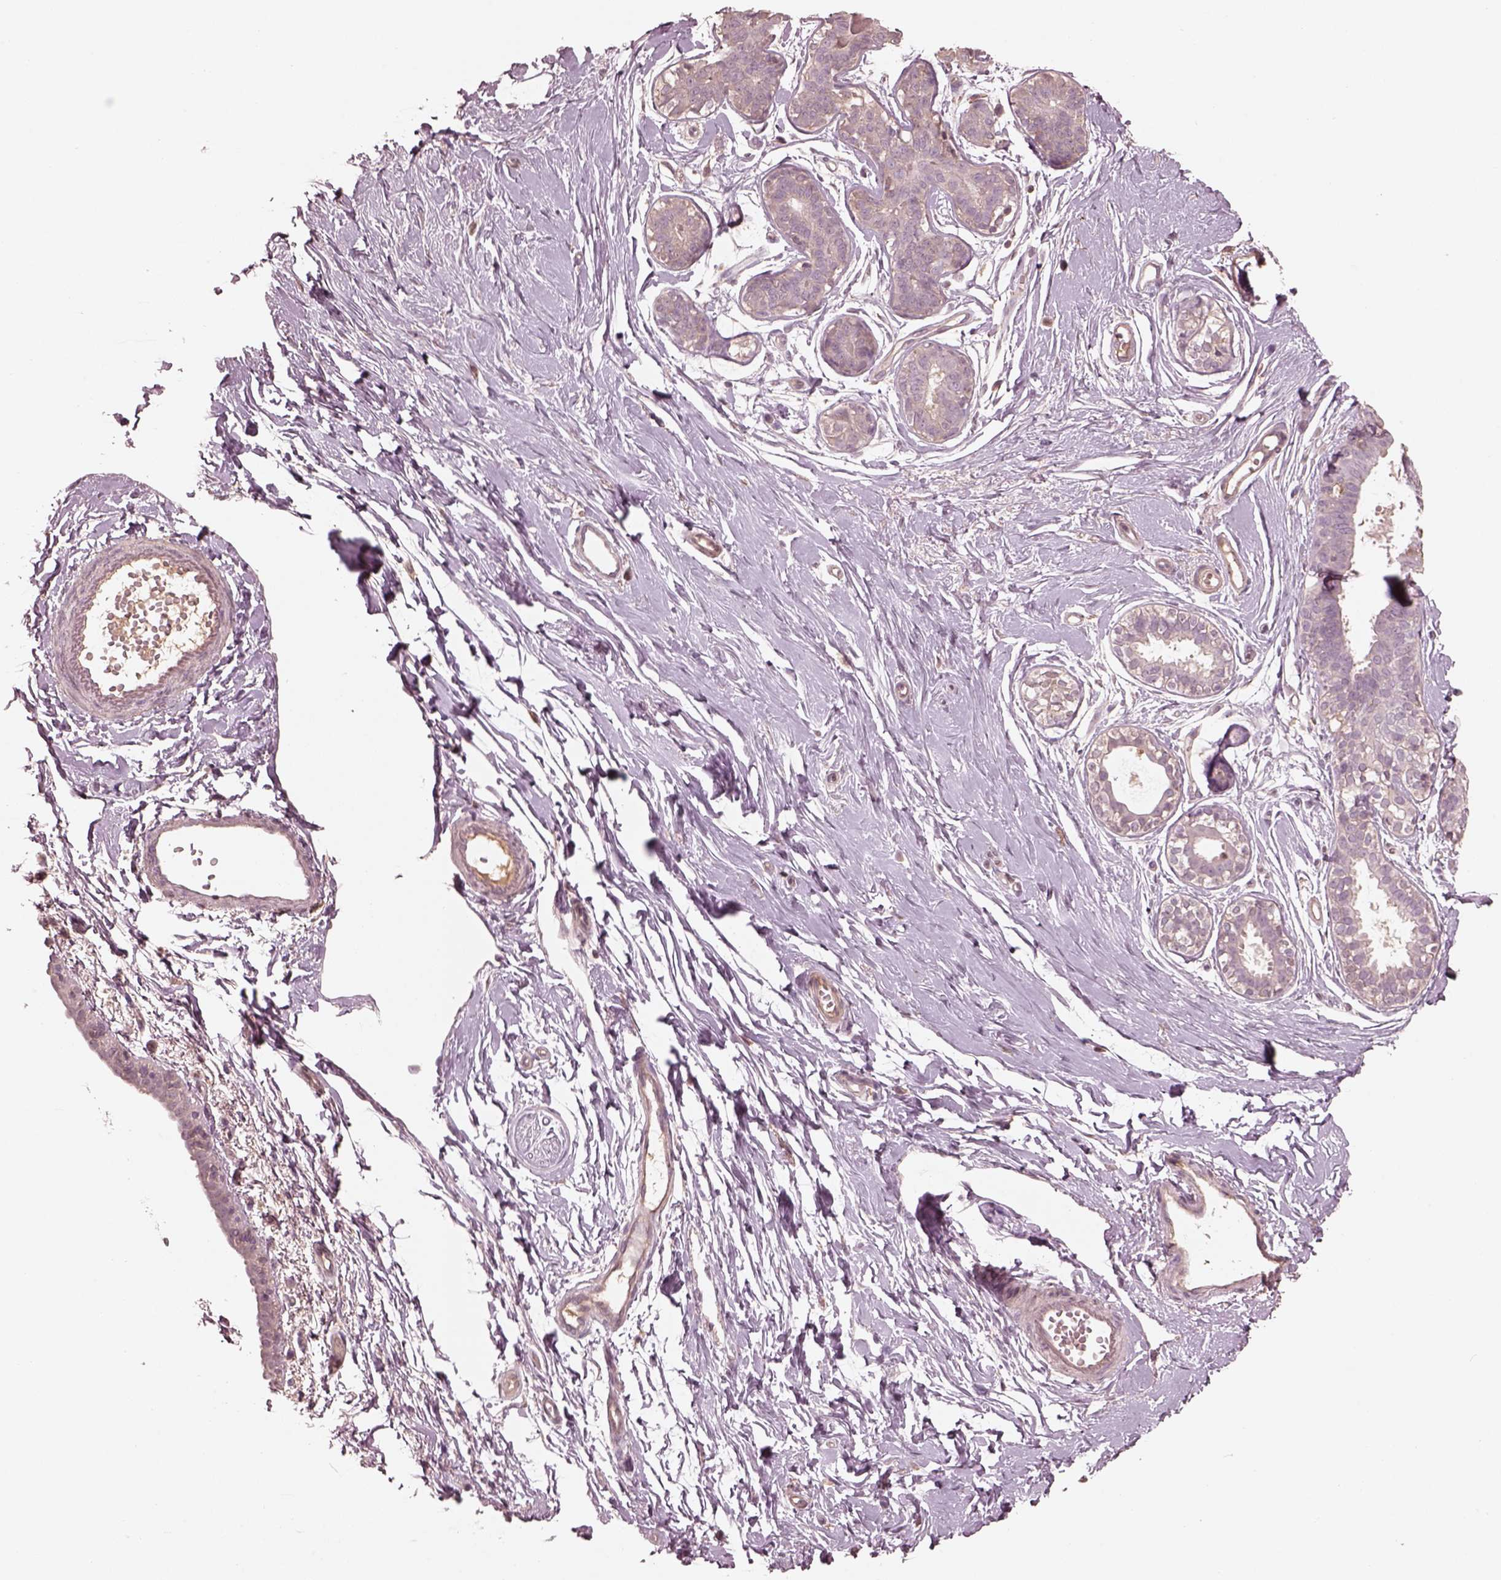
{"staining": {"intensity": "negative", "quantity": "none", "location": "none"}, "tissue": "breast", "cell_type": "Adipocytes", "image_type": "normal", "snomed": [{"axis": "morphology", "description": "Normal tissue, NOS"}, {"axis": "topography", "description": "Breast"}], "caption": "High magnification brightfield microscopy of normal breast stained with DAB (3,3'-diaminobenzidine) (brown) and counterstained with hematoxylin (blue): adipocytes show no significant positivity. The staining was performed using DAB (3,3'-diaminobenzidine) to visualize the protein expression in brown, while the nuclei were stained in blue with hematoxylin (Magnification: 20x).", "gene": "VWA5B1", "patient": {"sex": "female", "age": 49}}